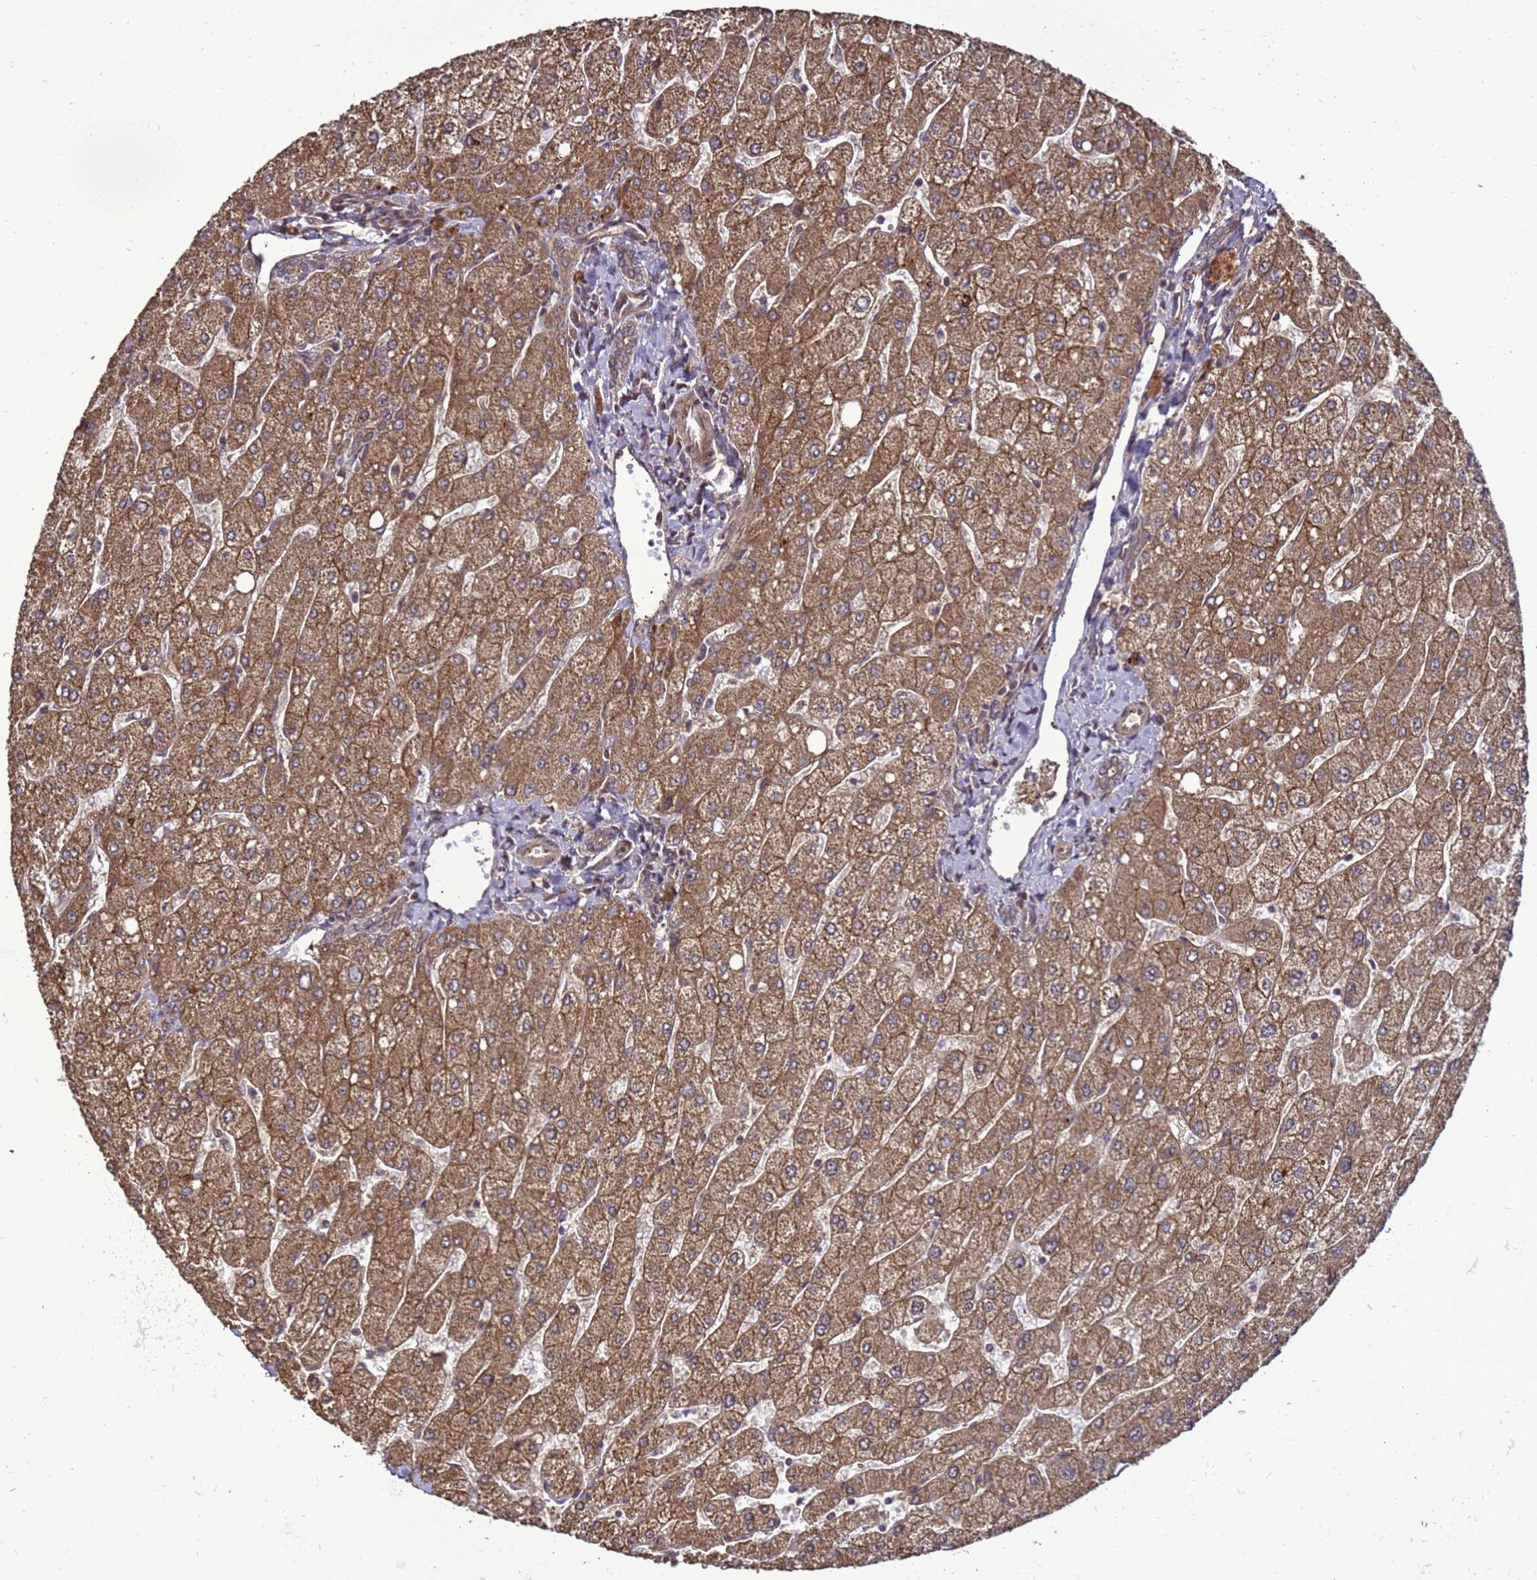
{"staining": {"intensity": "moderate", "quantity": ">75%", "location": "cytoplasmic/membranous"}, "tissue": "liver", "cell_type": "Cholangiocytes", "image_type": "normal", "snomed": [{"axis": "morphology", "description": "Normal tissue, NOS"}, {"axis": "topography", "description": "Liver"}], "caption": "Protein staining of normal liver demonstrates moderate cytoplasmic/membranous staining in about >75% of cholangiocytes.", "gene": "CRBN", "patient": {"sex": "male", "age": 55}}